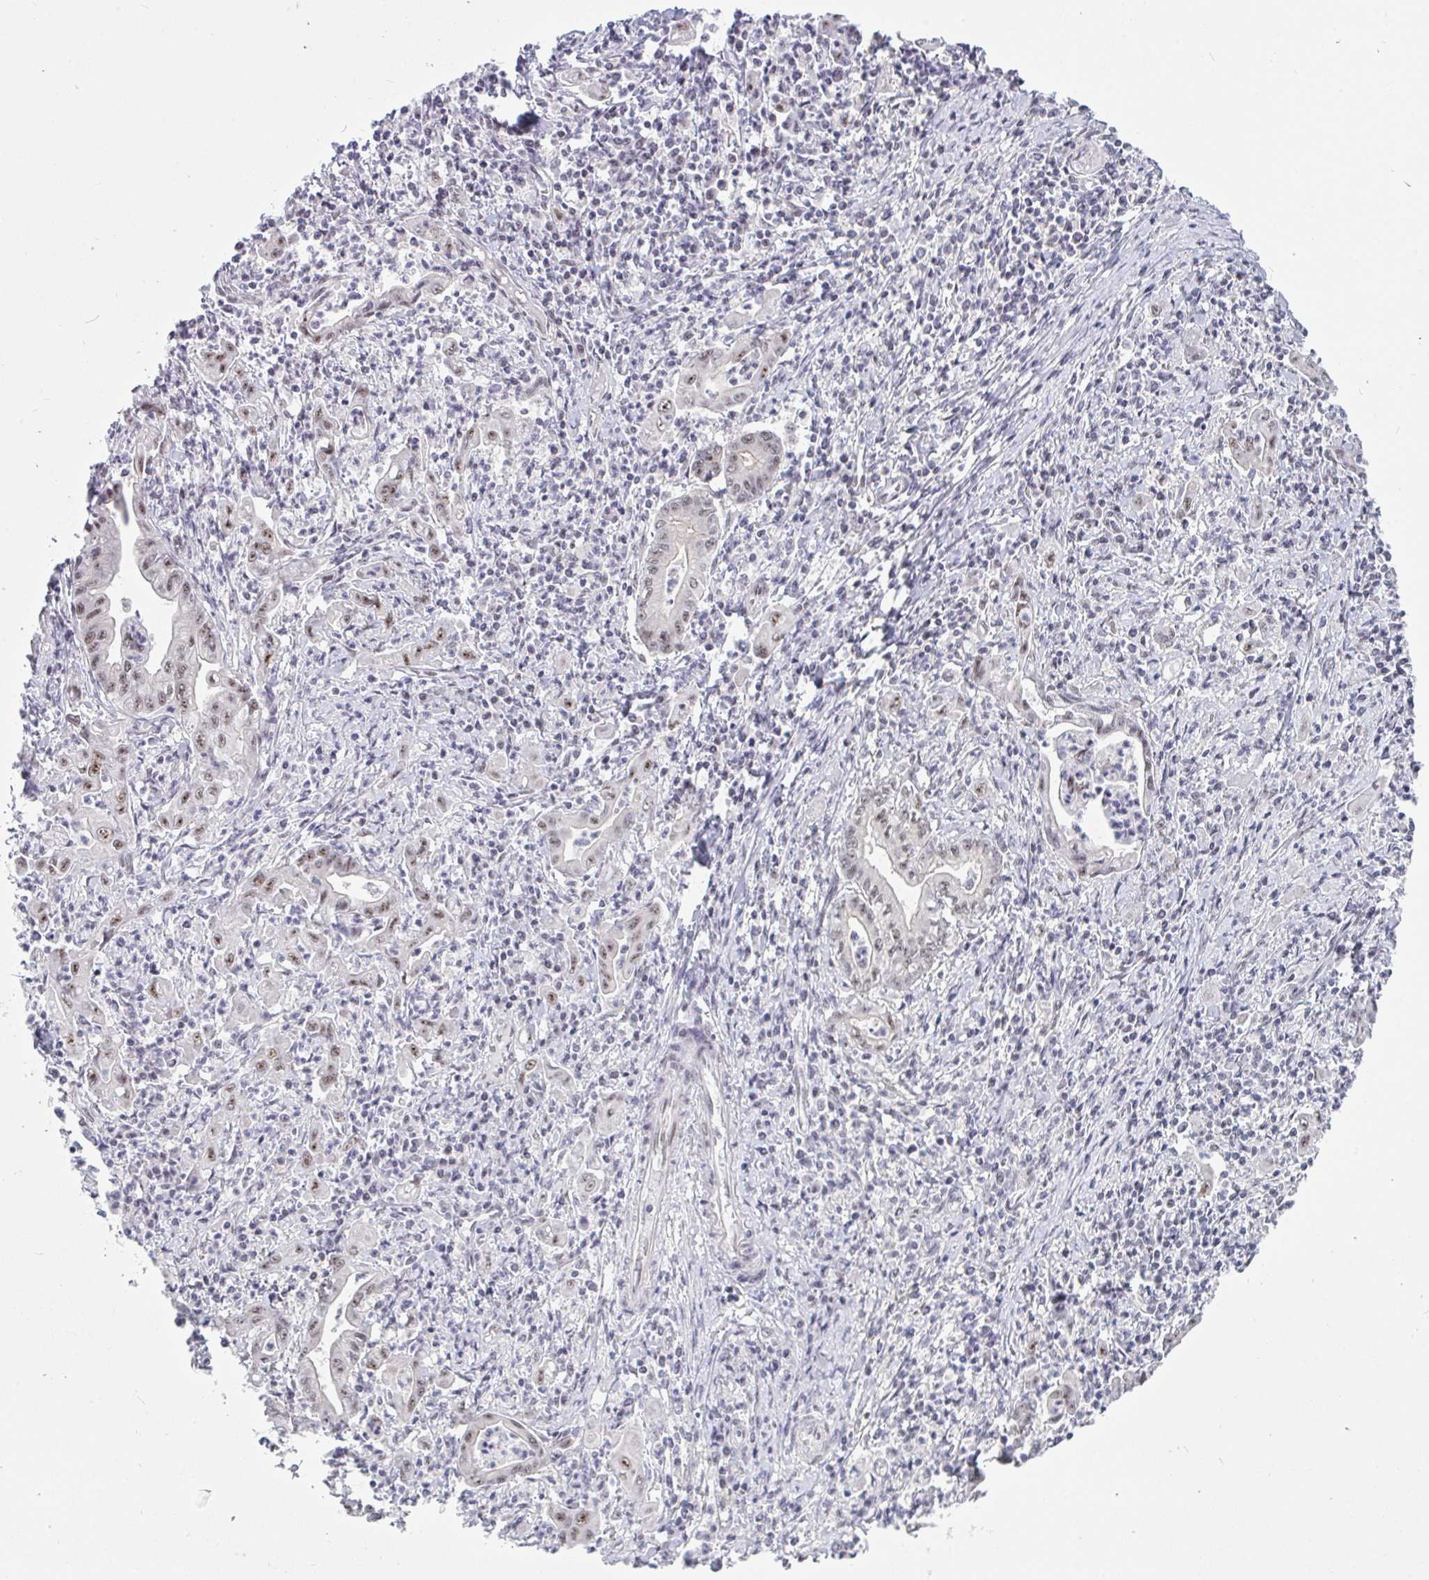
{"staining": {"intensity": "weak", "quantity": "<25%", "location": "nuclear"}, "tissue": "stomach cancer", "cell_type": "Tumor cells", "image_type": "cancer", "snomed": [{"axis": "morphology", "description": "Adenocarcinoma, NOS"}, {"axis": "topography", "description": "Stomach, upper"}], "caption": "Protein analysis of adenocarcinoma (stomach) demonstrates no significant positivity in tumor cells. (Brightfield microscopy of DAB (3,3'-diaminobenzidine) immunohistochemistry (IHC) at high magnification).", "gene": "PRR14", "patient": {"sex": "female", "age": 79}}